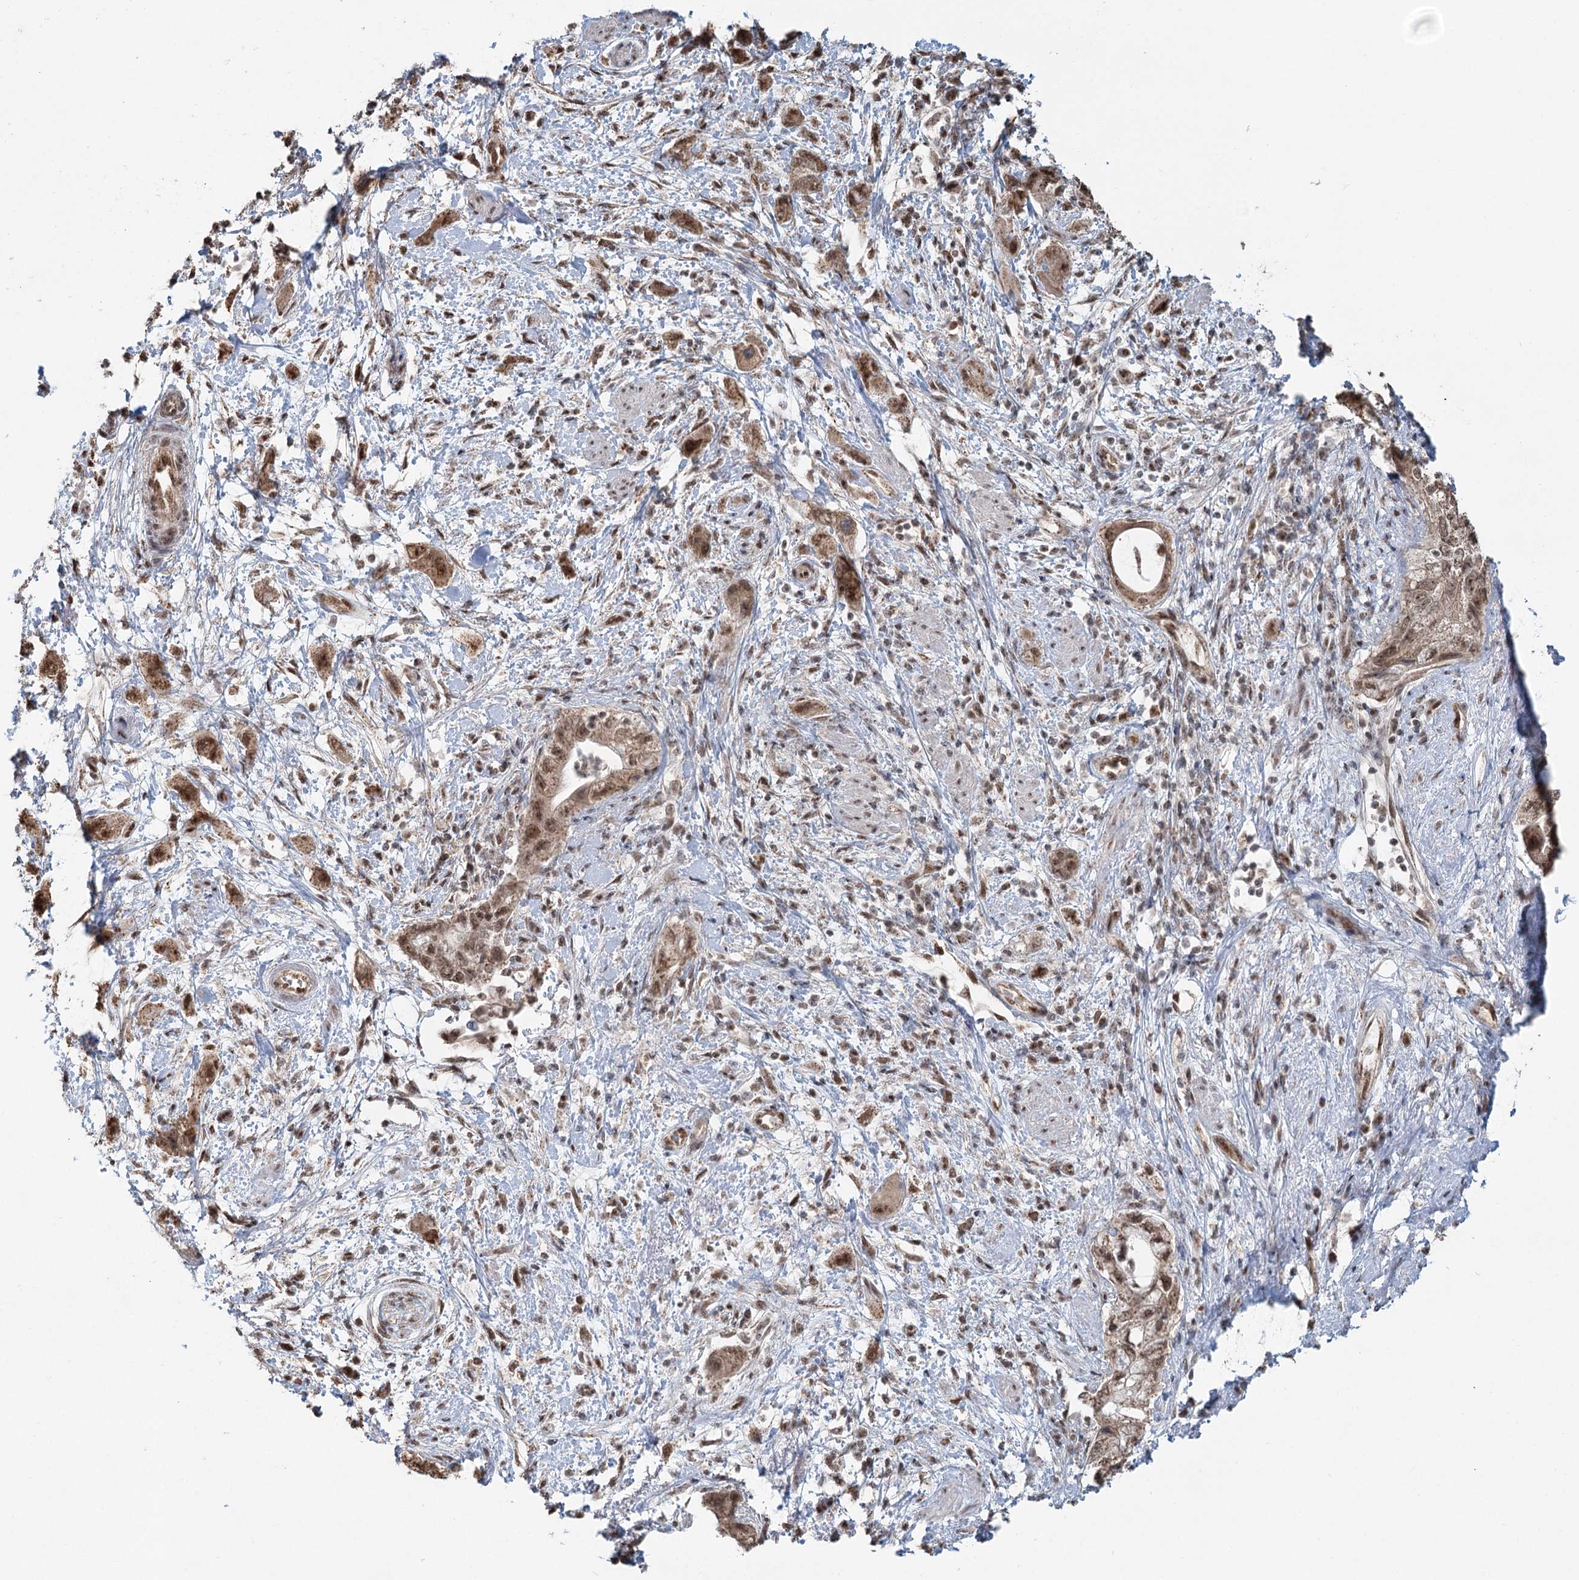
{"staining": {"intensity": "moderate", "quantity": ">75%", "location": "cytoplasmic/membranous,nuclear"}, "tissue": "pancreatic cancer", "cell_type": "Tumor cells", "image_type": "cancer", "snomed": [{"axis": "morphology", "description": "Adenocarcinoma, NOS"}, {"axis": "topography", "description": "Pancreas"}], "caption": "Immunohistochemical staining of pancreatic cancer (adenocarcinoma) exhibits moderate cytoplasmic/membranous and nuclear protein staining in approximately >75% of tumor cells.", "gene": "GPALPP1", "patient": {"sex": "female", "age": 73}}